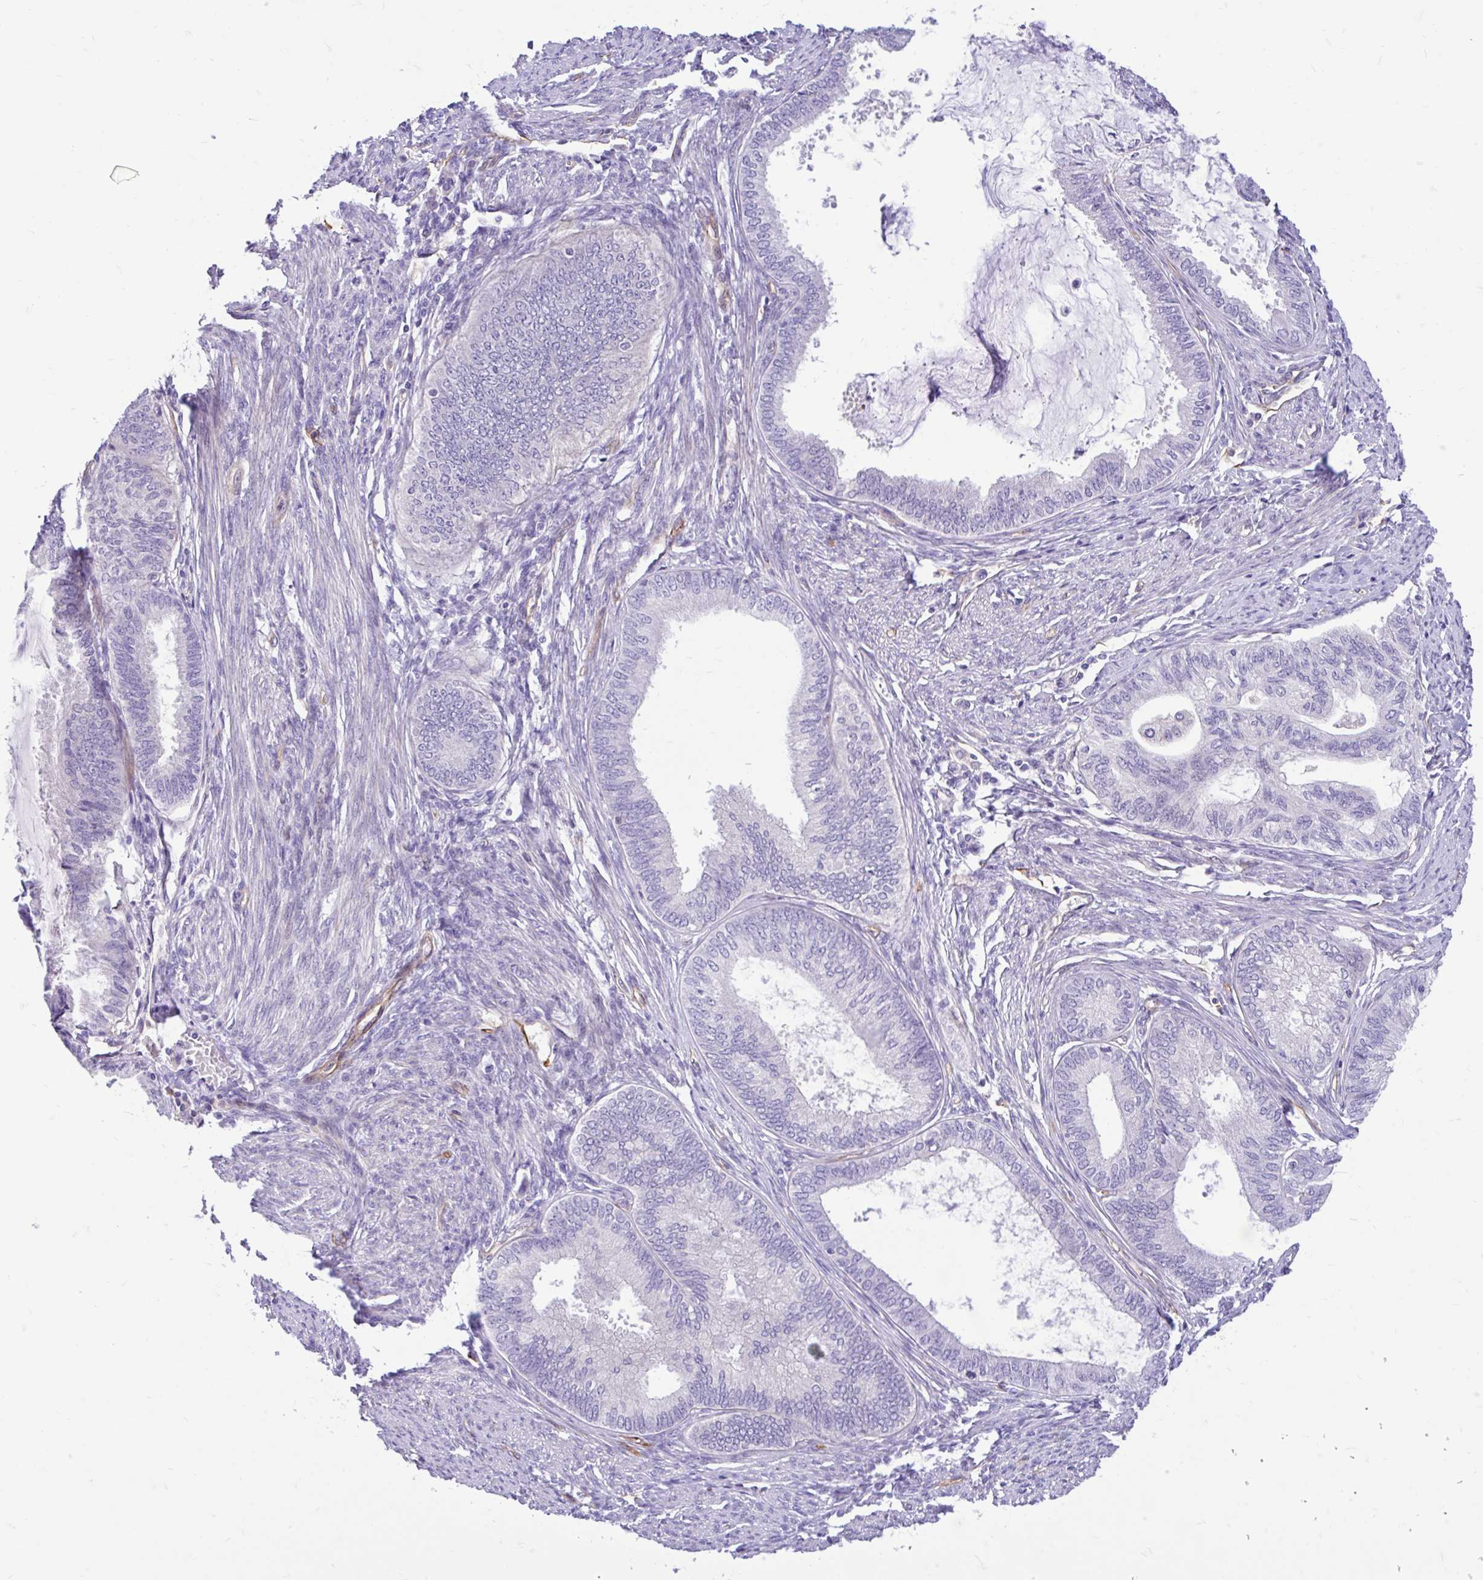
{"staining": {"intensity": "negative", "quantity": "none", "location": "none"}, "tissue": "endometrial cancer", "cell_type": "Tumor cells", "image_type": "cancer", "snomed": [{"axis": "morphology", "description": "Adenocarcinoma, NOS"}, {"axis": "topography", "description": "Endometrium"}], "caption": "The immunohistochemistry (IHC) micrograph has no significant positivity in tumor cells of endometrial cancer (adenocarcinoma) tissue. Brightfield microscopy of immunohistochemistry (IHC) stained with DAB (brown) and hematoxylin (blue), captured at high magnification.", "gene": "ESPNL", "patient": {"sex": "female", "age": 86}}